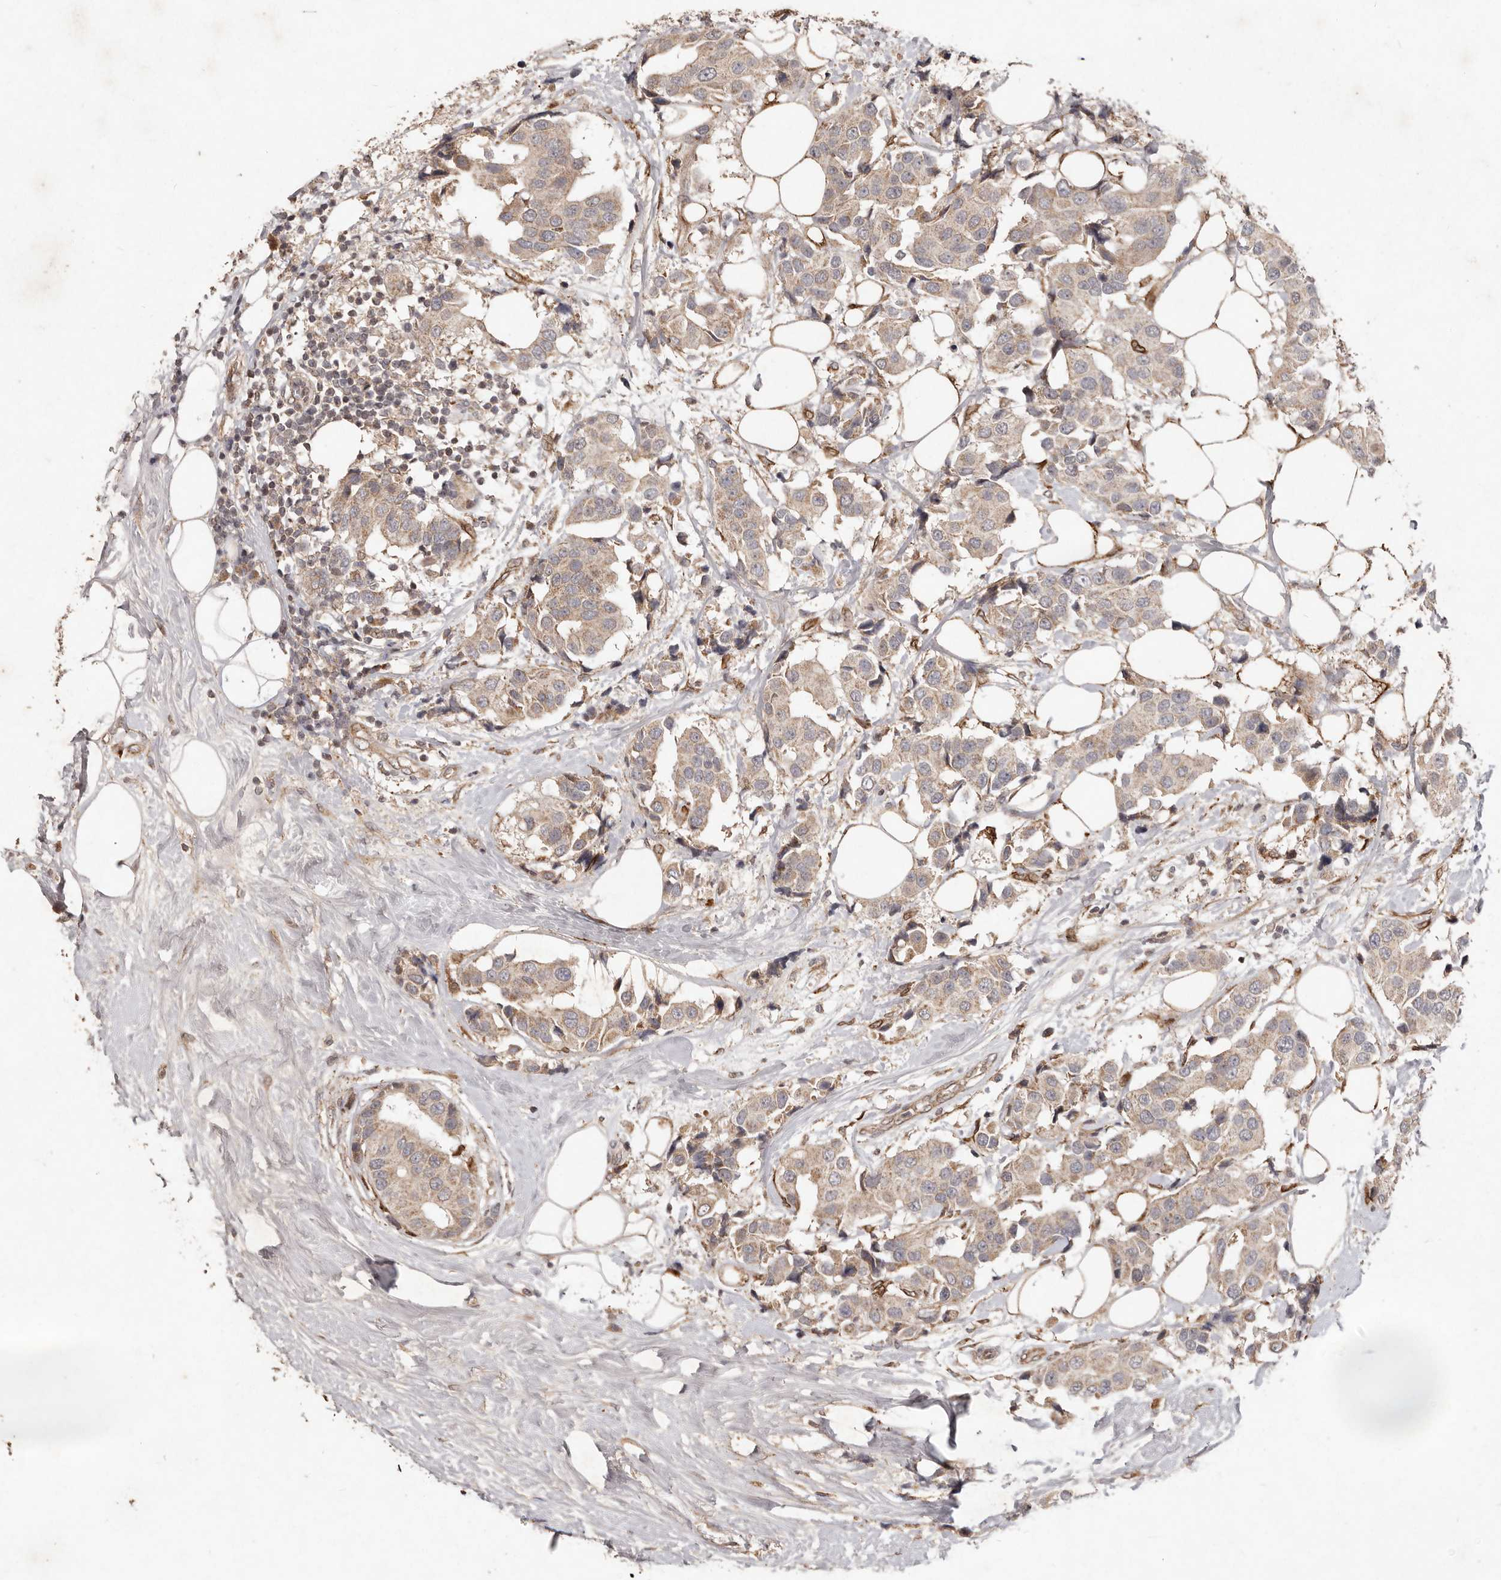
{"staining": {"intensity": "weak", "quantity": ">75%", "location": "cytoplasmic/membranous"}, "tissue": "breast cancer", "cell_type": "Tumor cells", "image_type": "cancer", "snomed": [{"axis": "morphology", "description": "Normal tissue, NOS"}, {"axis": "morphology", "description": "Duct carcinoma"}, {"axis": "topography", "description": "Breast"}], "caption": "Infiltrating ductal carcinoma (breast) tissue reveals weak cytoplasmic/membranous staining in about >75% of tumor cells, visualized by immunohistochemistry.", "gene": "PLOD2", "patient": {"sex": "female", "age": 39}}